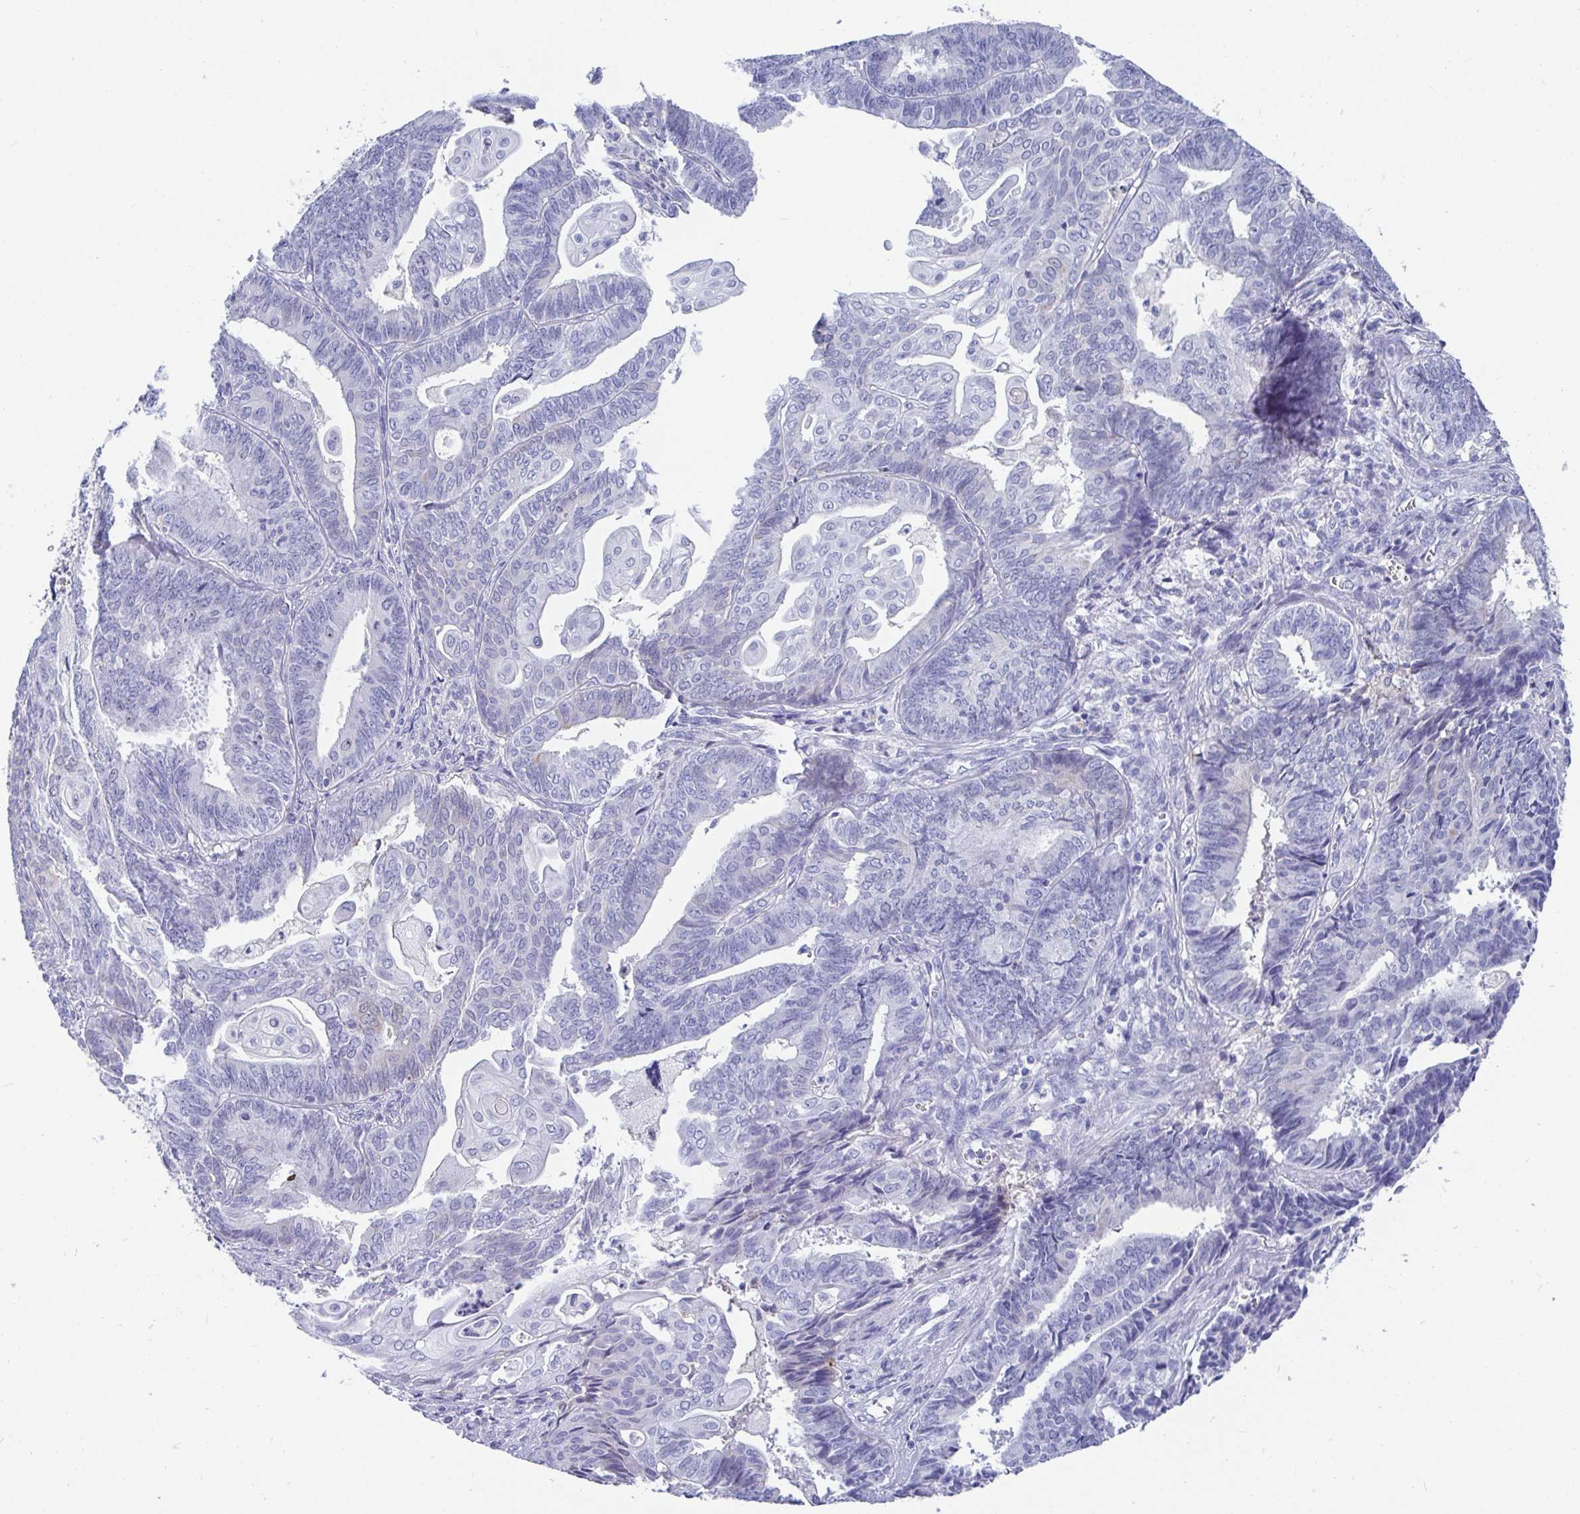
{"staining": {"intensity": "negative", "quantity": "none", "location": "none"}, "tissue": "endometrial cancer", "cell_type": "Tumor cells", "image_type": "cancer", "snomed": [{"axis": "morphology", "description": "Adenocarcinoma, NOS"}, {"axis": "topography", "description": "Endometrium"}], "caption": "The micrograph shows no significant staining in tumor cells of endometrial cancer.", "gene": "TMEM241", "patient": {"sex": "female", "age": 73}}